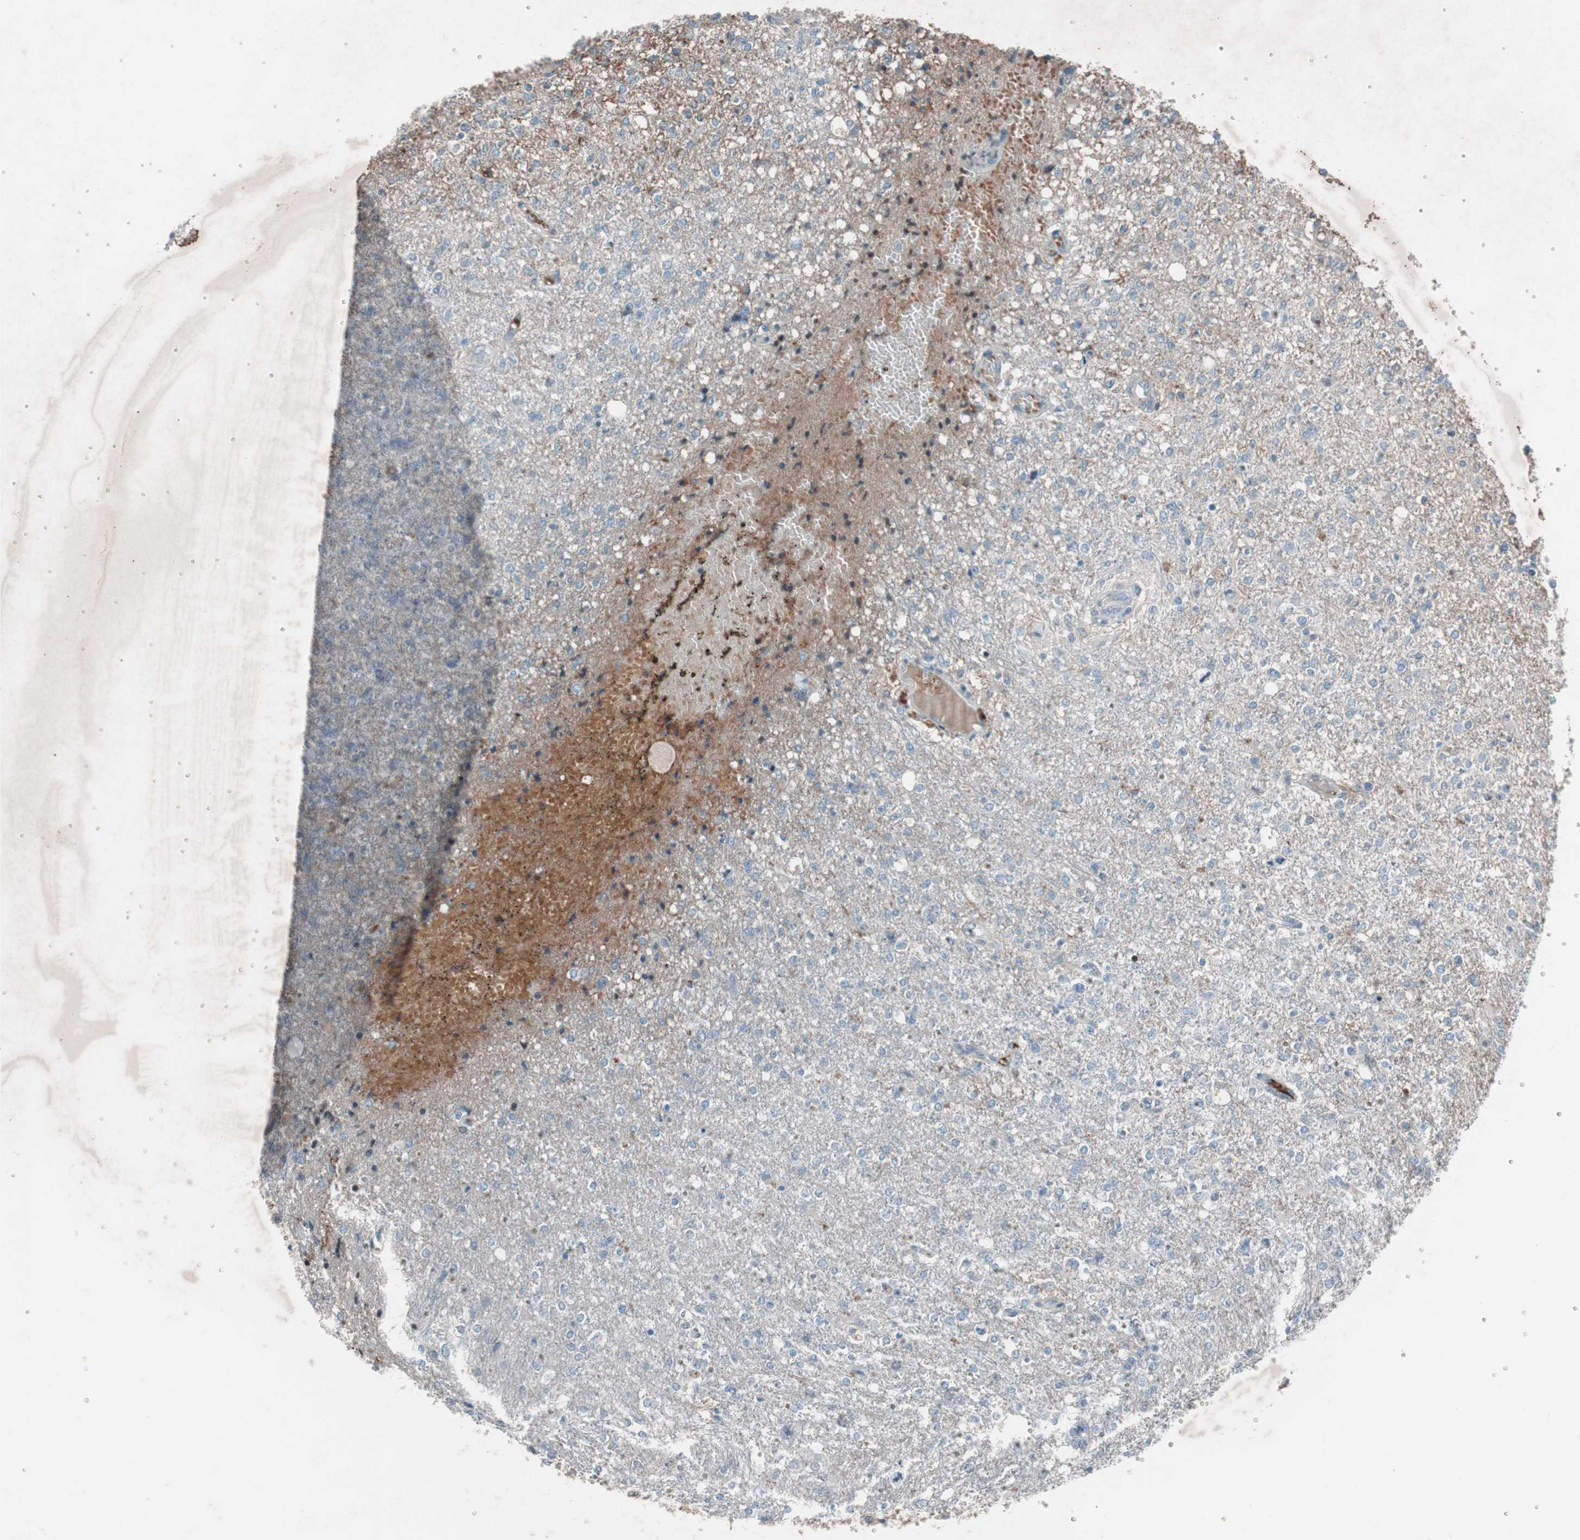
{"staining": {"intensity": "weak", "quantity": "25%-75%", "location": "cytoplasmic/membranous"}, "tissue": "glioma", "cell_type": "Tumor cells", "image_type": "cancer", "snomed": [{"axis": "morphology", "description": "Glioma, malignant, High grade"}, {"axis": "topography", "description": "Cerebral cortex"}], "caption": "Weak cytoplasmic/membranous expression for a protein is present in about 25%-75% of tumor cells of malignant glioma (high-grade) using IHC.", "gene": "GRB7", "patient": {"sex": "male", "age": 76}}